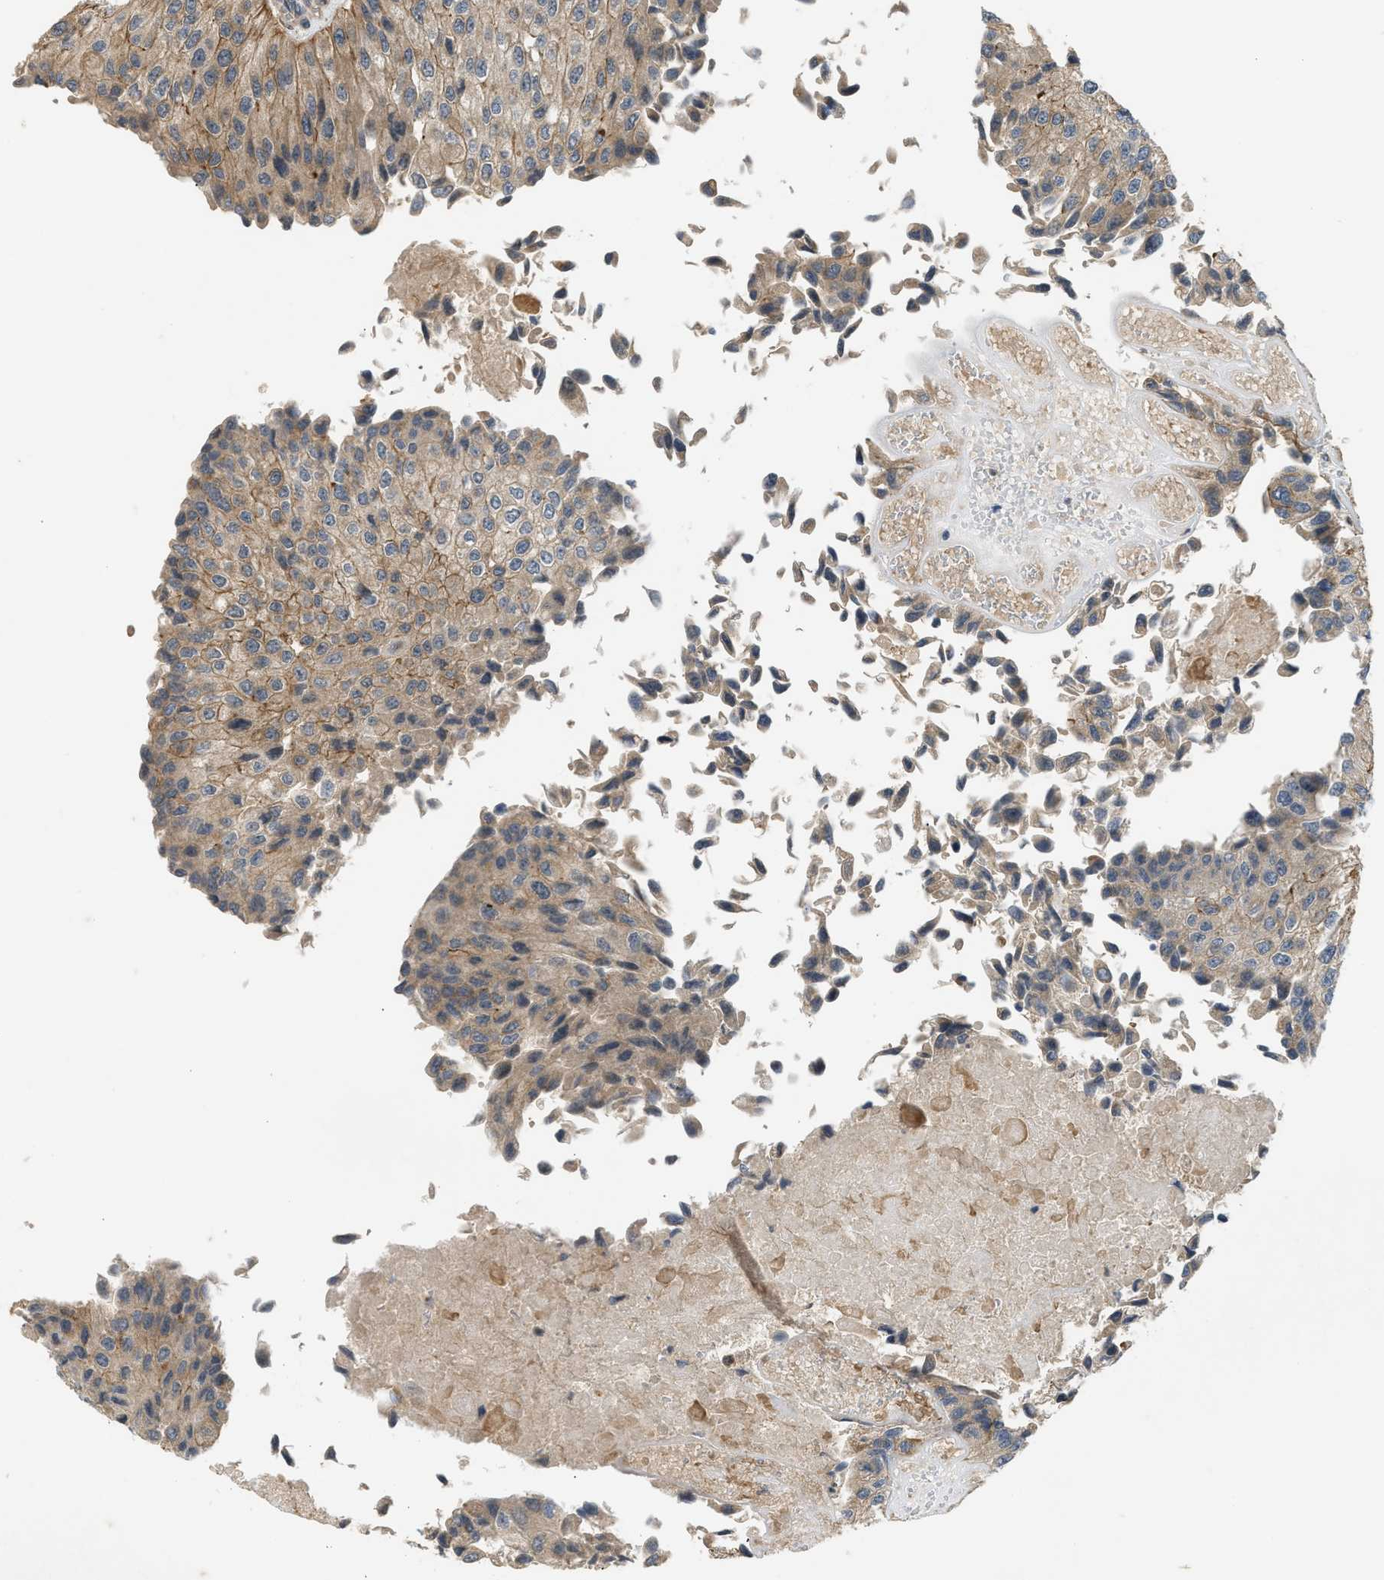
{"staining": {"intensity": "moderate", "quantity": "<25%", "location": "cytoplasmic/membranous"}, "tissue": "urothelial cancer", "cell_type": "Tumor cells", "image_type": "cancer", "snomed": [{"axis": "morphology", "description": "Urothelial carcinoma, High grade"}, {"axis": "topography", "description": "Kidney"}, {"axis": "topography", "description": "Urinary bladder"}], "caption": "Urothelial carcinoma (high-grade) stained for a protein (brown) exhibits moderate cytoplasmic/membranous positive staining in about <25% of tumor cells.", "gene": "ADCY8", "patient": {"sex": "male", "age": 77}}